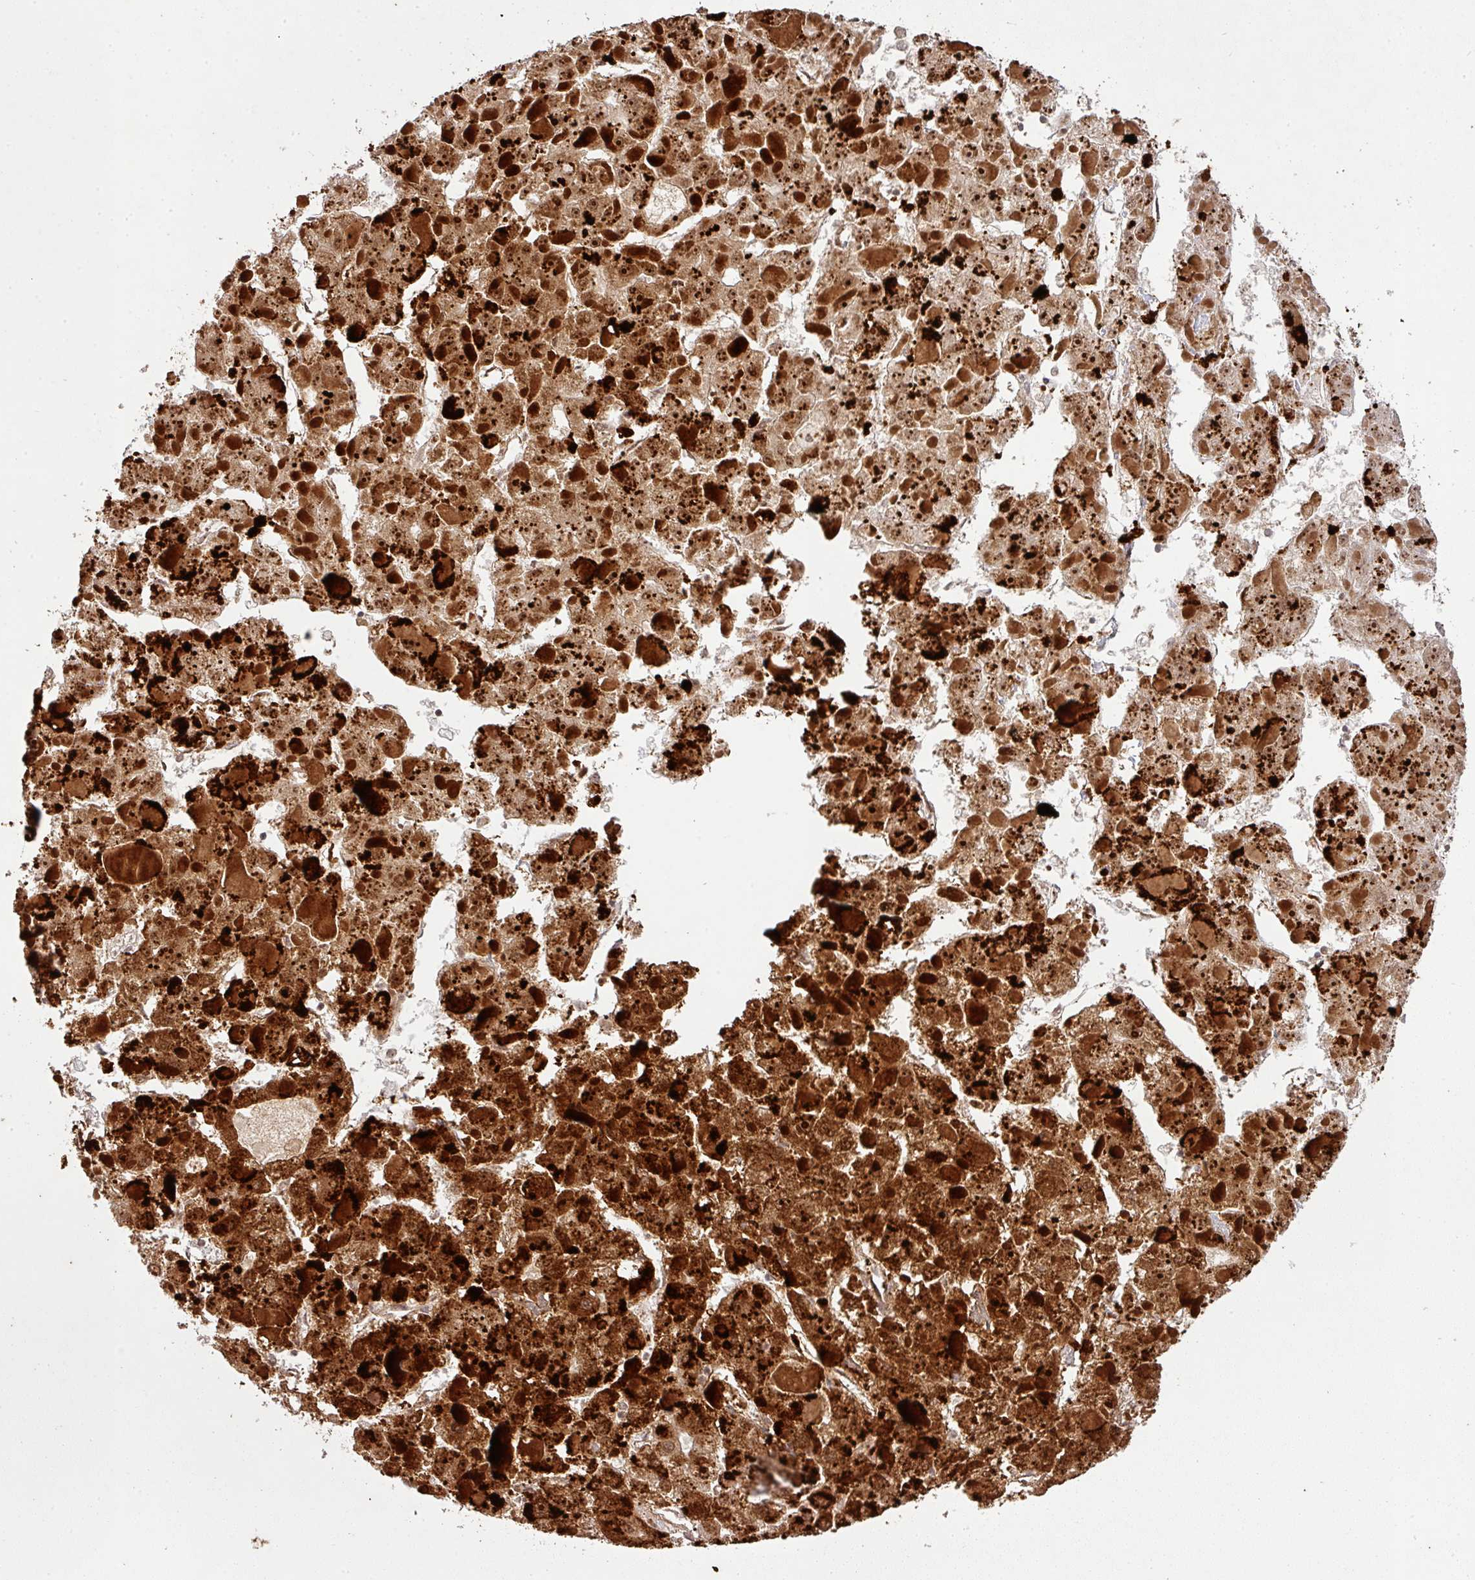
{"staining": {"intensity": "strong", "quantity": ">75%", "location": "cytoplasmic/membranous,nuclear"}, "tissue": "liver cancer", "cell_type": "Tumor cells", "image_type": "cancer", "snomed": [{"axis": "morphology", "description": "Carcinoma, Hepatocellular, NOS"}, {"axis": "topography", "description": "Liver"}], "caption": "Strong cytoplasmic/membranous and nuclear protein positivity is appreciated in approximately >75% of tumor cells in hepatocellular carcinoma (liver). (Brightfield microscopy of DAB IHC at high magnification).", "gene": "NEIL1", "patient": {"sex": "female", "age": 73}}